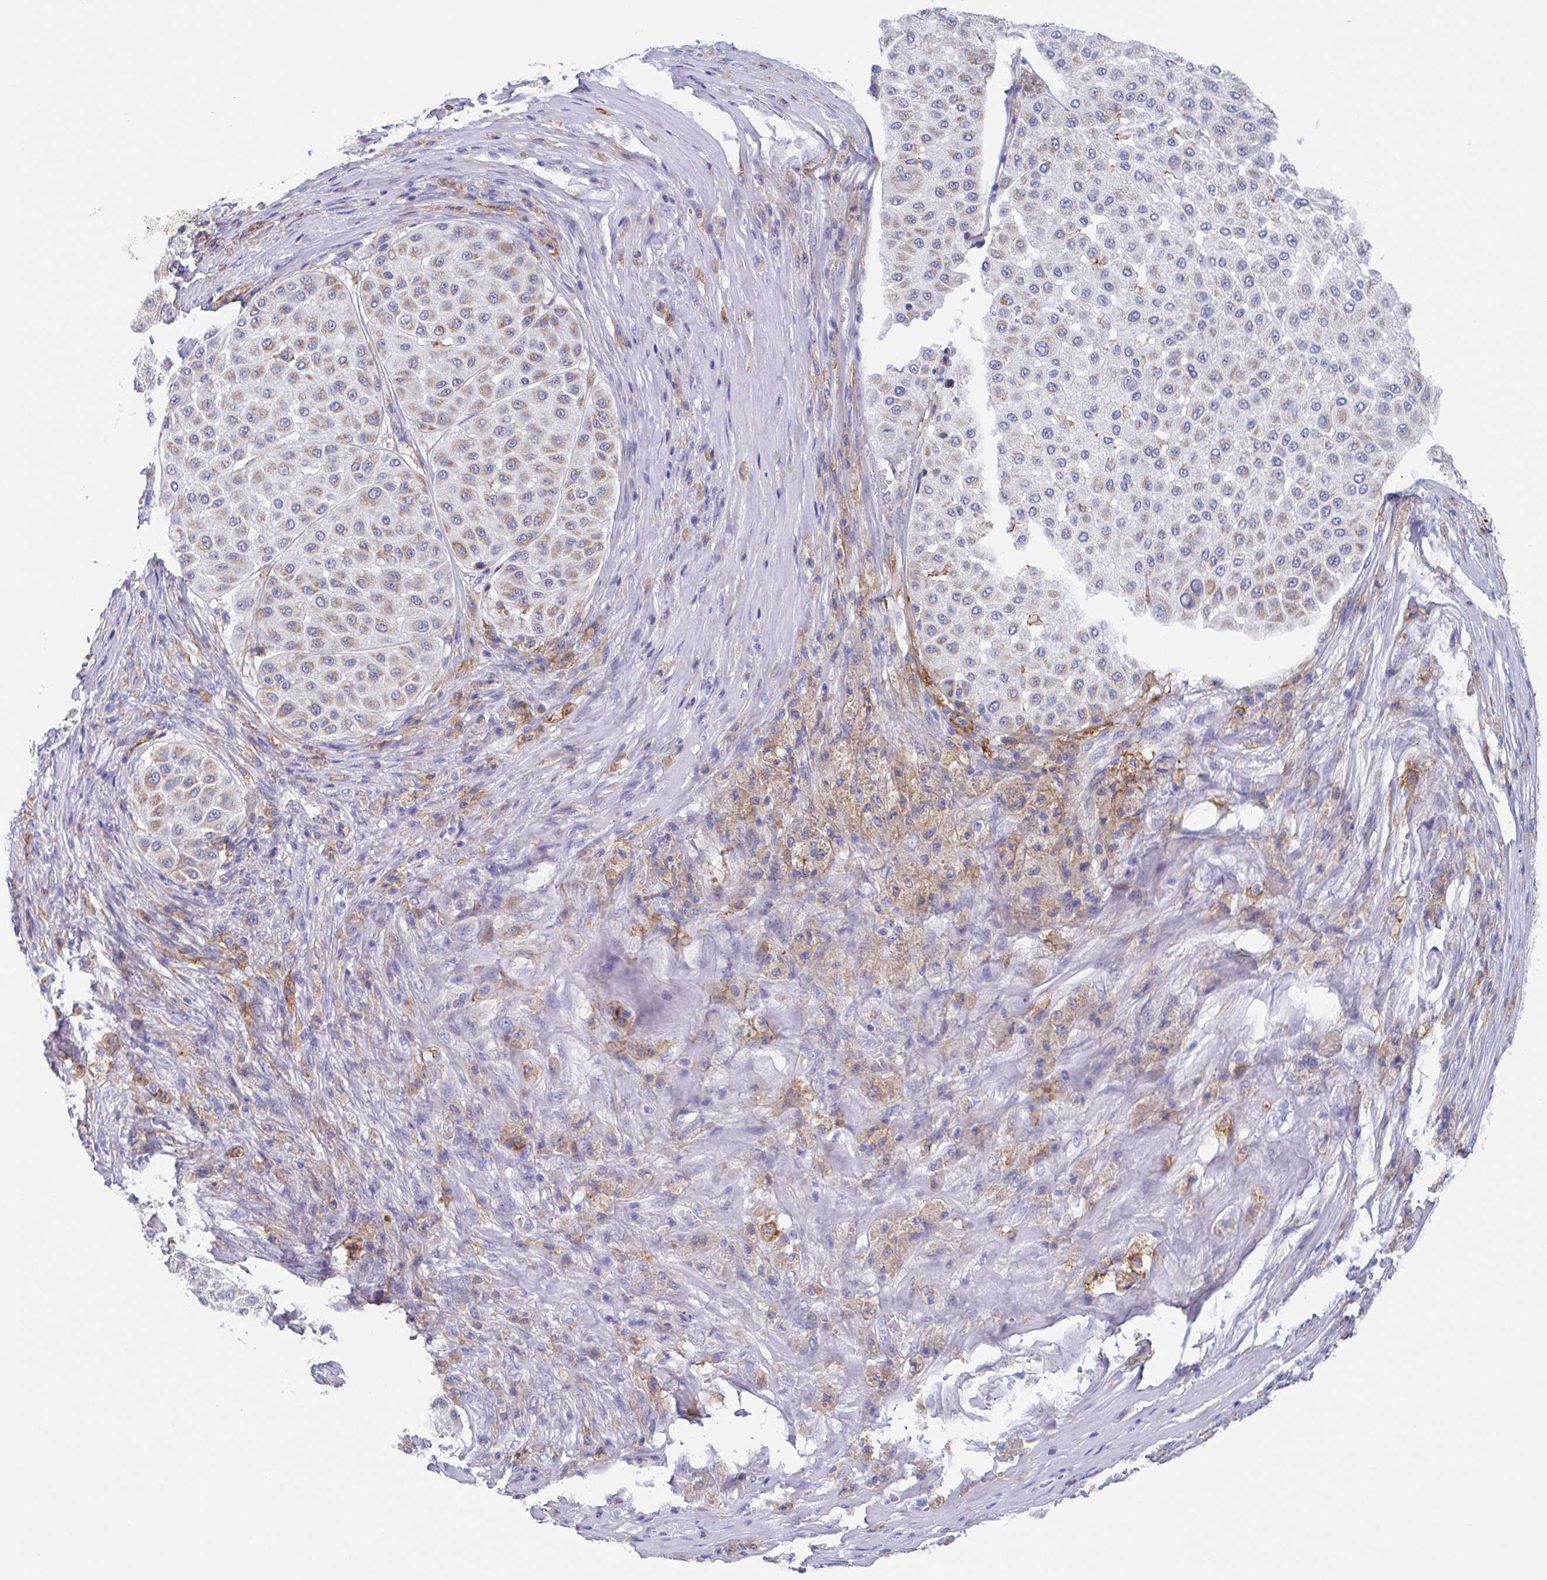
{"staining": {"intensity": "moderate", "quantity": ">75%", "location": "cytoplasmic/membranous"}, "tissue": "melanoma", "cell_type": "Tumor cells", "image_type": "cancer", "snomed": [{"axis": "morphology", "description": "Malignant melanoma, Metastatic site"}, {"axis": "topography", "description": "Smooth muscle"}], "caption": "Melanoma stained for a protein displays moderate cytoplasmic/membranous positivity in tumor cells.", "gene": "FCGR3A", "patient": {"sex": "male", "age": 41}}